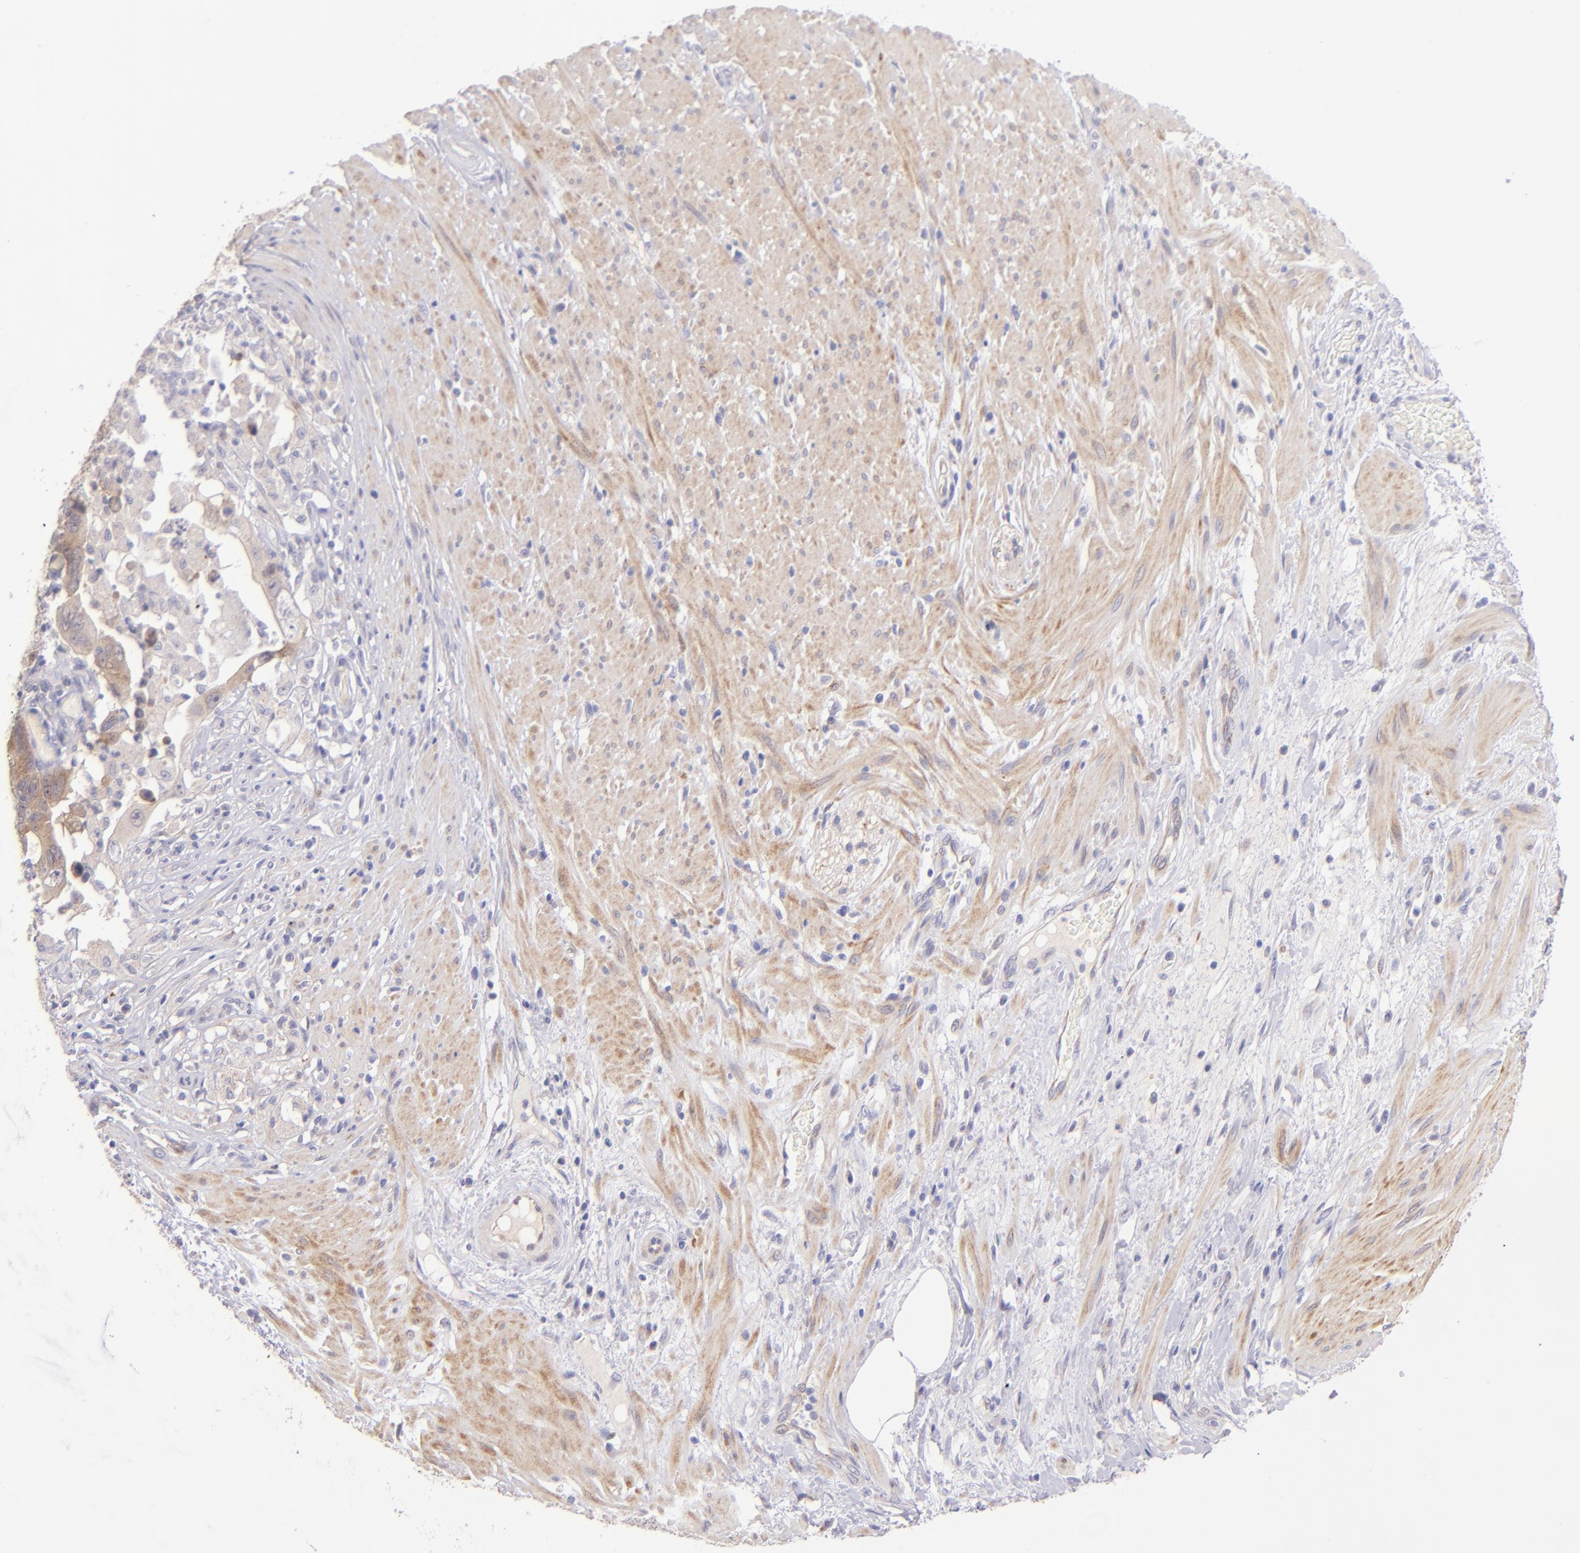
{"staining": {"intensity": "moderate", "quantity": ">75%", "location": "cytoplasmic/membranous"}, "tissue": "colorectal cancer", "cell_type": "Tumor cells", "image_type": "cancer", "snomed": [{"axis": "morphology", "description": "Adenocarcinoma, NOS"}, {"axis": "topography", "description": "Rectum"}], "caption": "IHC photomicrograph of colorectal adenocarcinoma stained for a protein (brown), which reveals medium levels of moderate cytoplasmic/membranous positivity in about >75% of tumor cells.", "gene": "SH2D4A", "patient": {"sex": "male", "age": 53}}